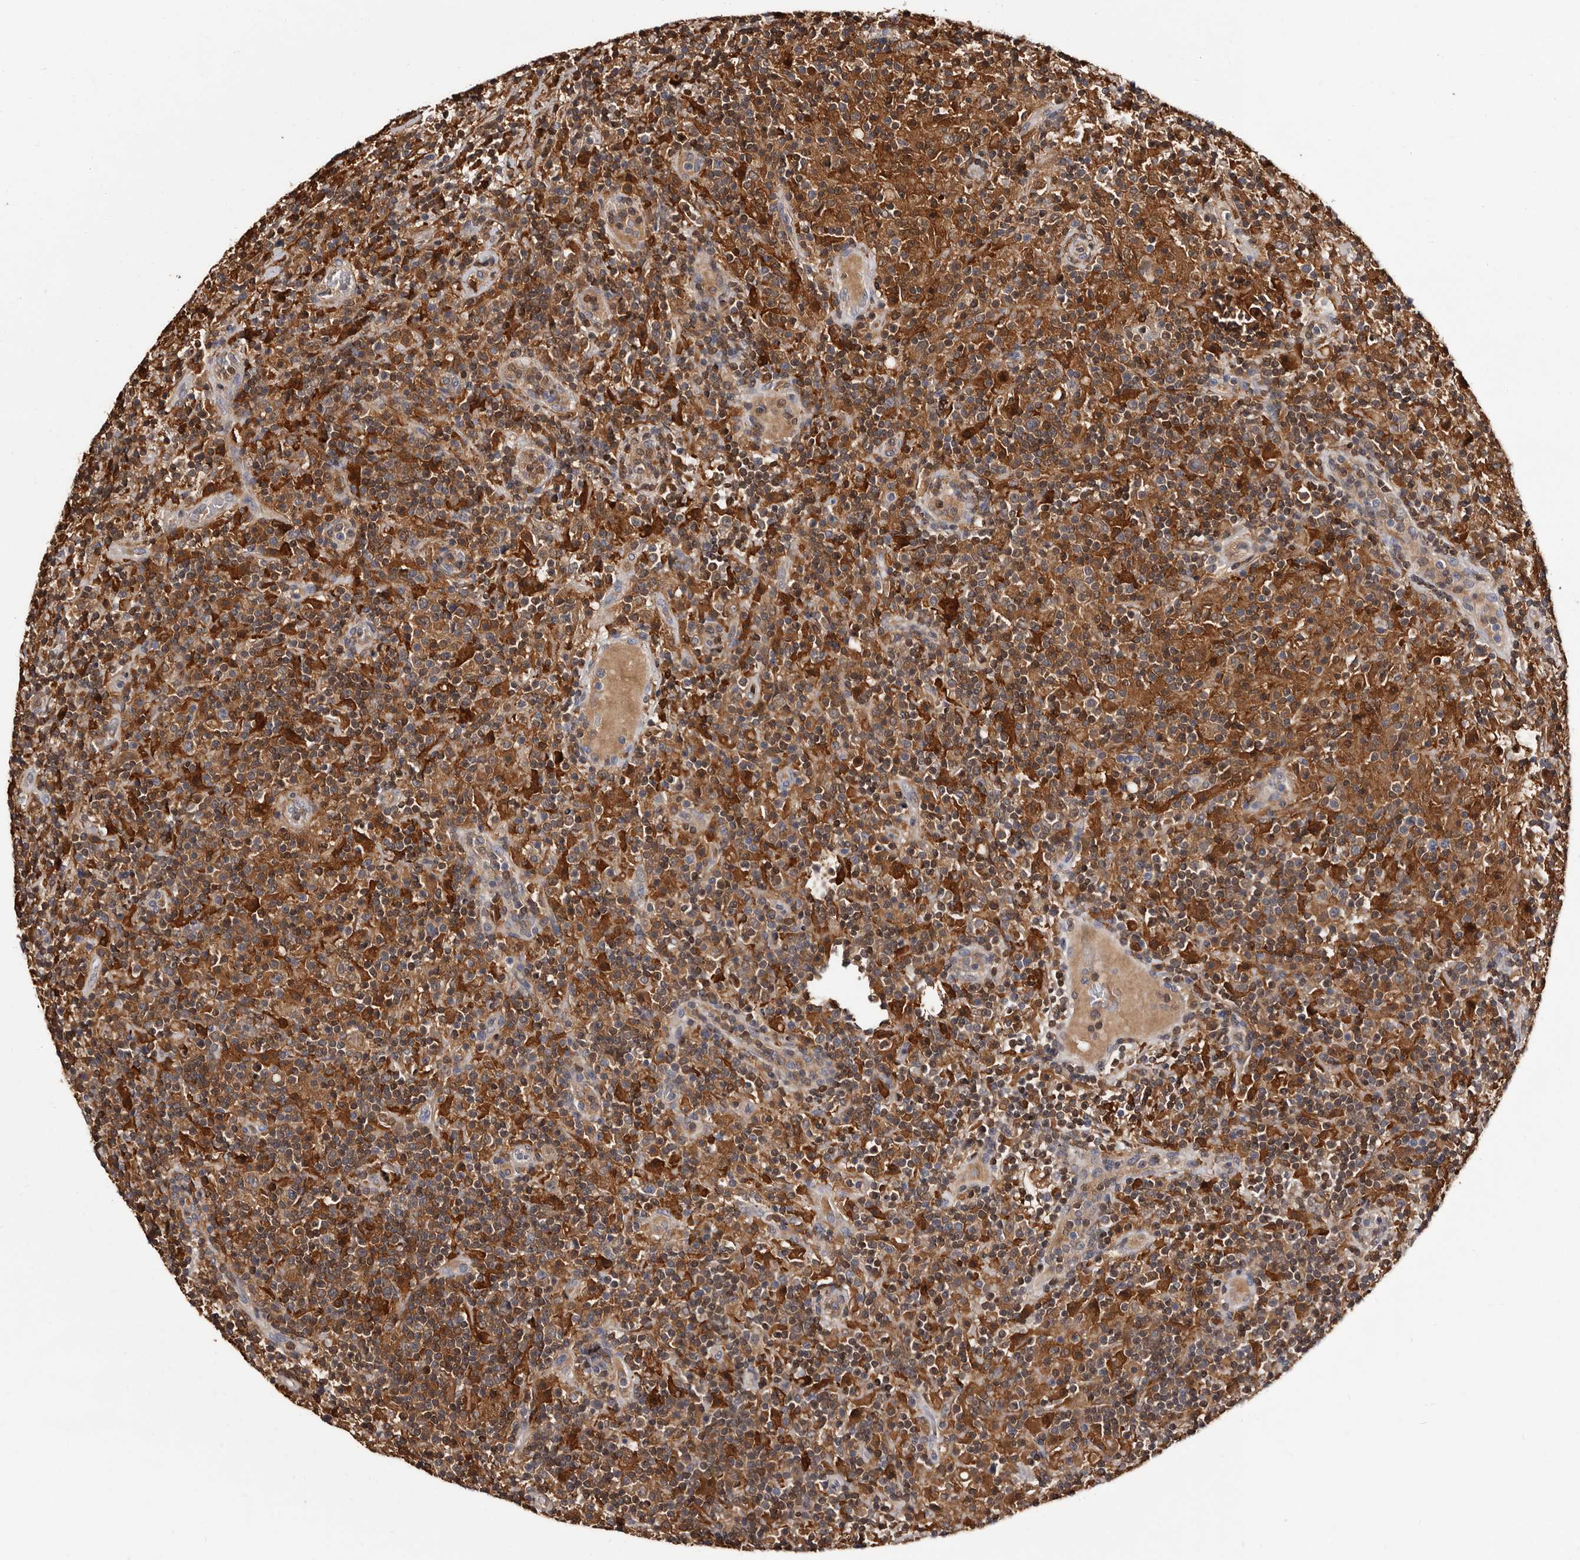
{"staining": {"intensity": "weak", "quantity": "25%-75%", "location": "cytoplasmic/membranous"}, "tissue": "lymphoma", "cell_type": "Tumor cells", "image_type": "cancer", "snomed": [{"axis": "morphology", "description": "Hodgkin's disease, NOS"}, {"axis": "topography", "description": "Lymph node"}], "caption": "The micrograph displays staining of lymphoma, revealing weak cytoplasmic/membranous protein expression (brown color) within tumor cells.", "gene": "DNPH1", "patient": {"sex": "male", "age": 70}}